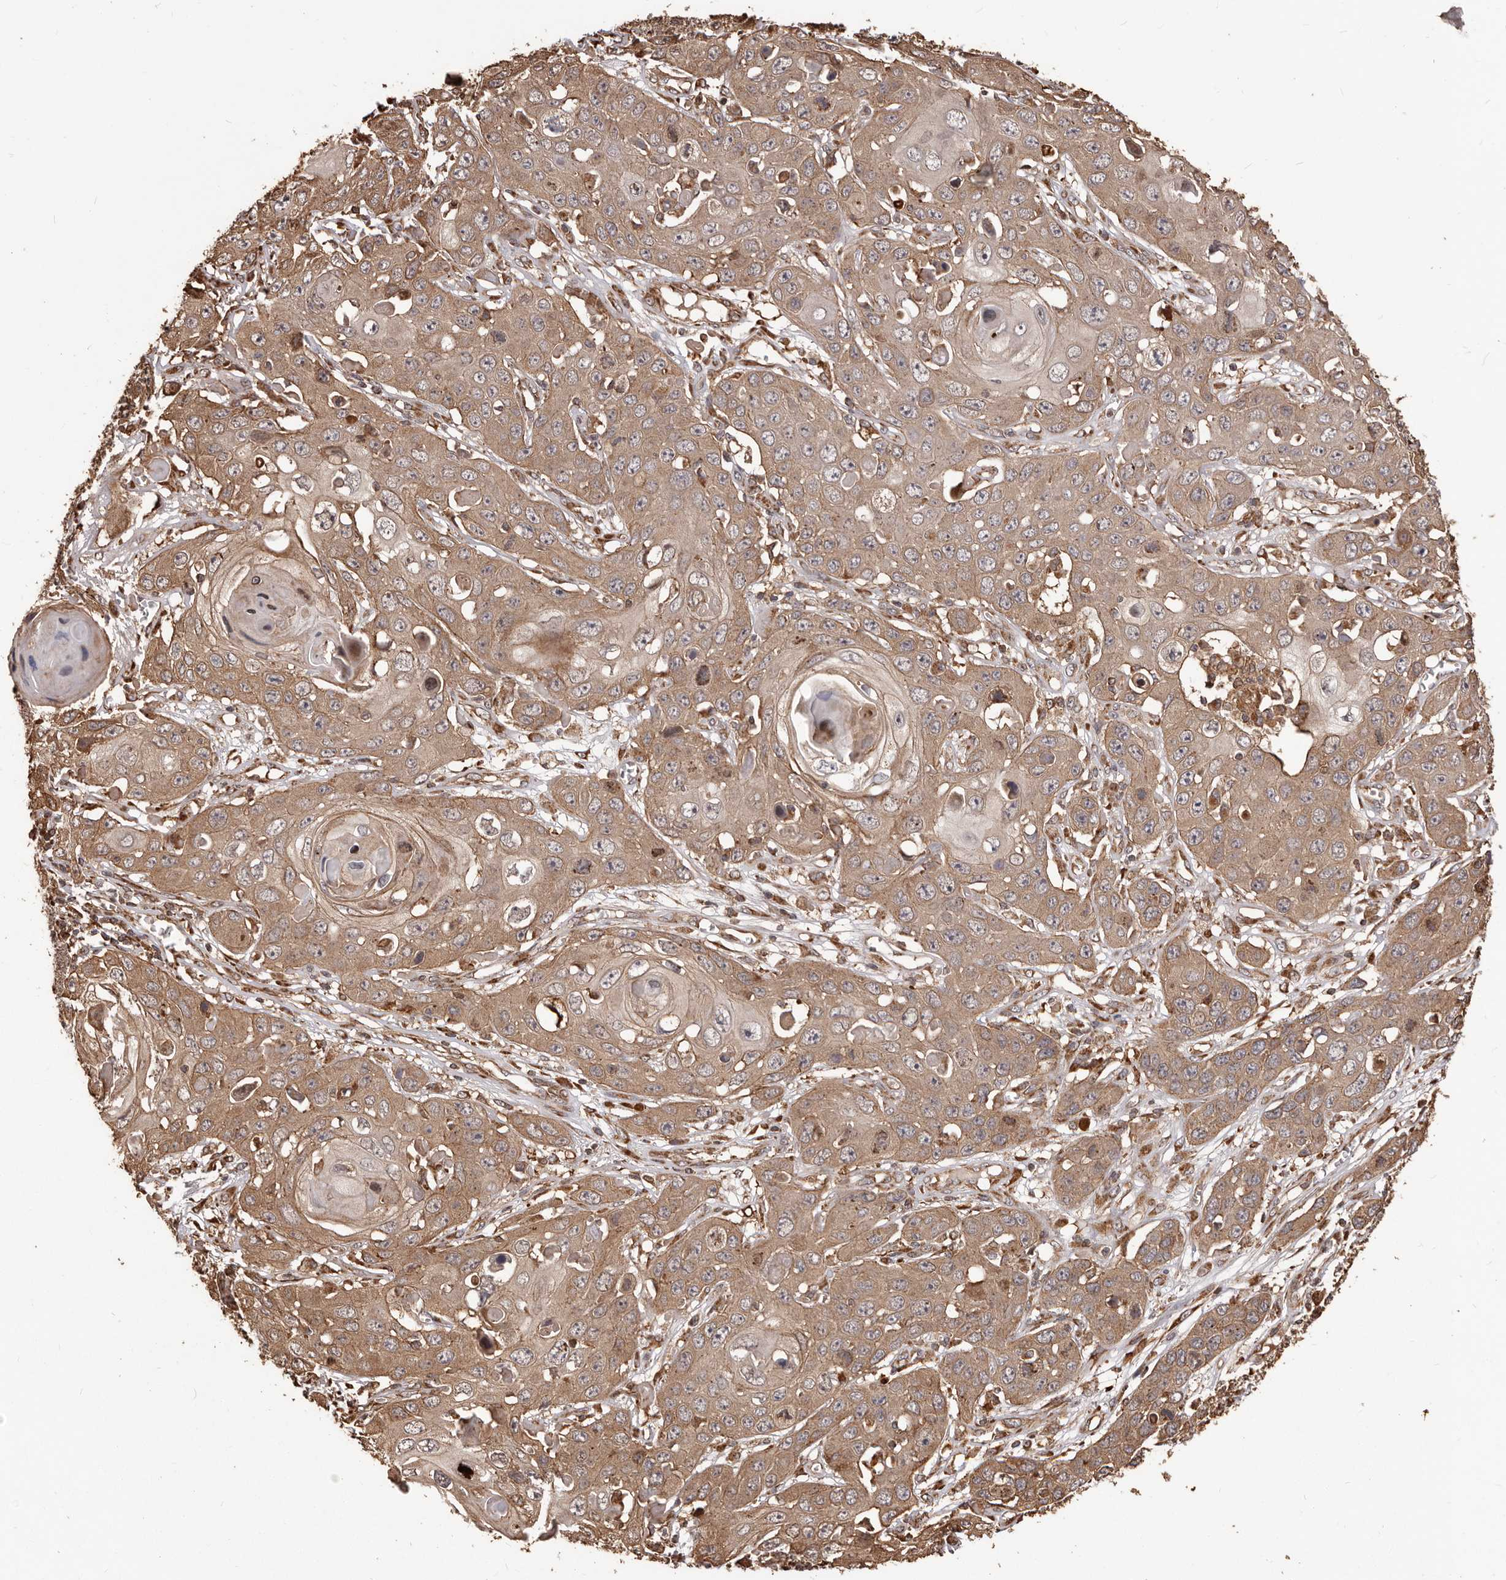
{"staining": {"intensity": "moderate", "quantity": ">75%", "location": "cytoplasmic/membranous"}, "tissue": "skin cancer", "cell_type": "Tumor cells", "image_type": "cancer", "snomed": [{"axis": "morphology", "description": "Squamous cell carcinoma, NOS"}, {"axis": "topography", "description": "Skin"}], "caption": "Protein analysis of skin cancer tissue displays moderate cytoplasmic/membranous staining in approximately >75% of tumor cells.", "gene": "MTO1", "patient": {"sex": "male", "age": 55}}